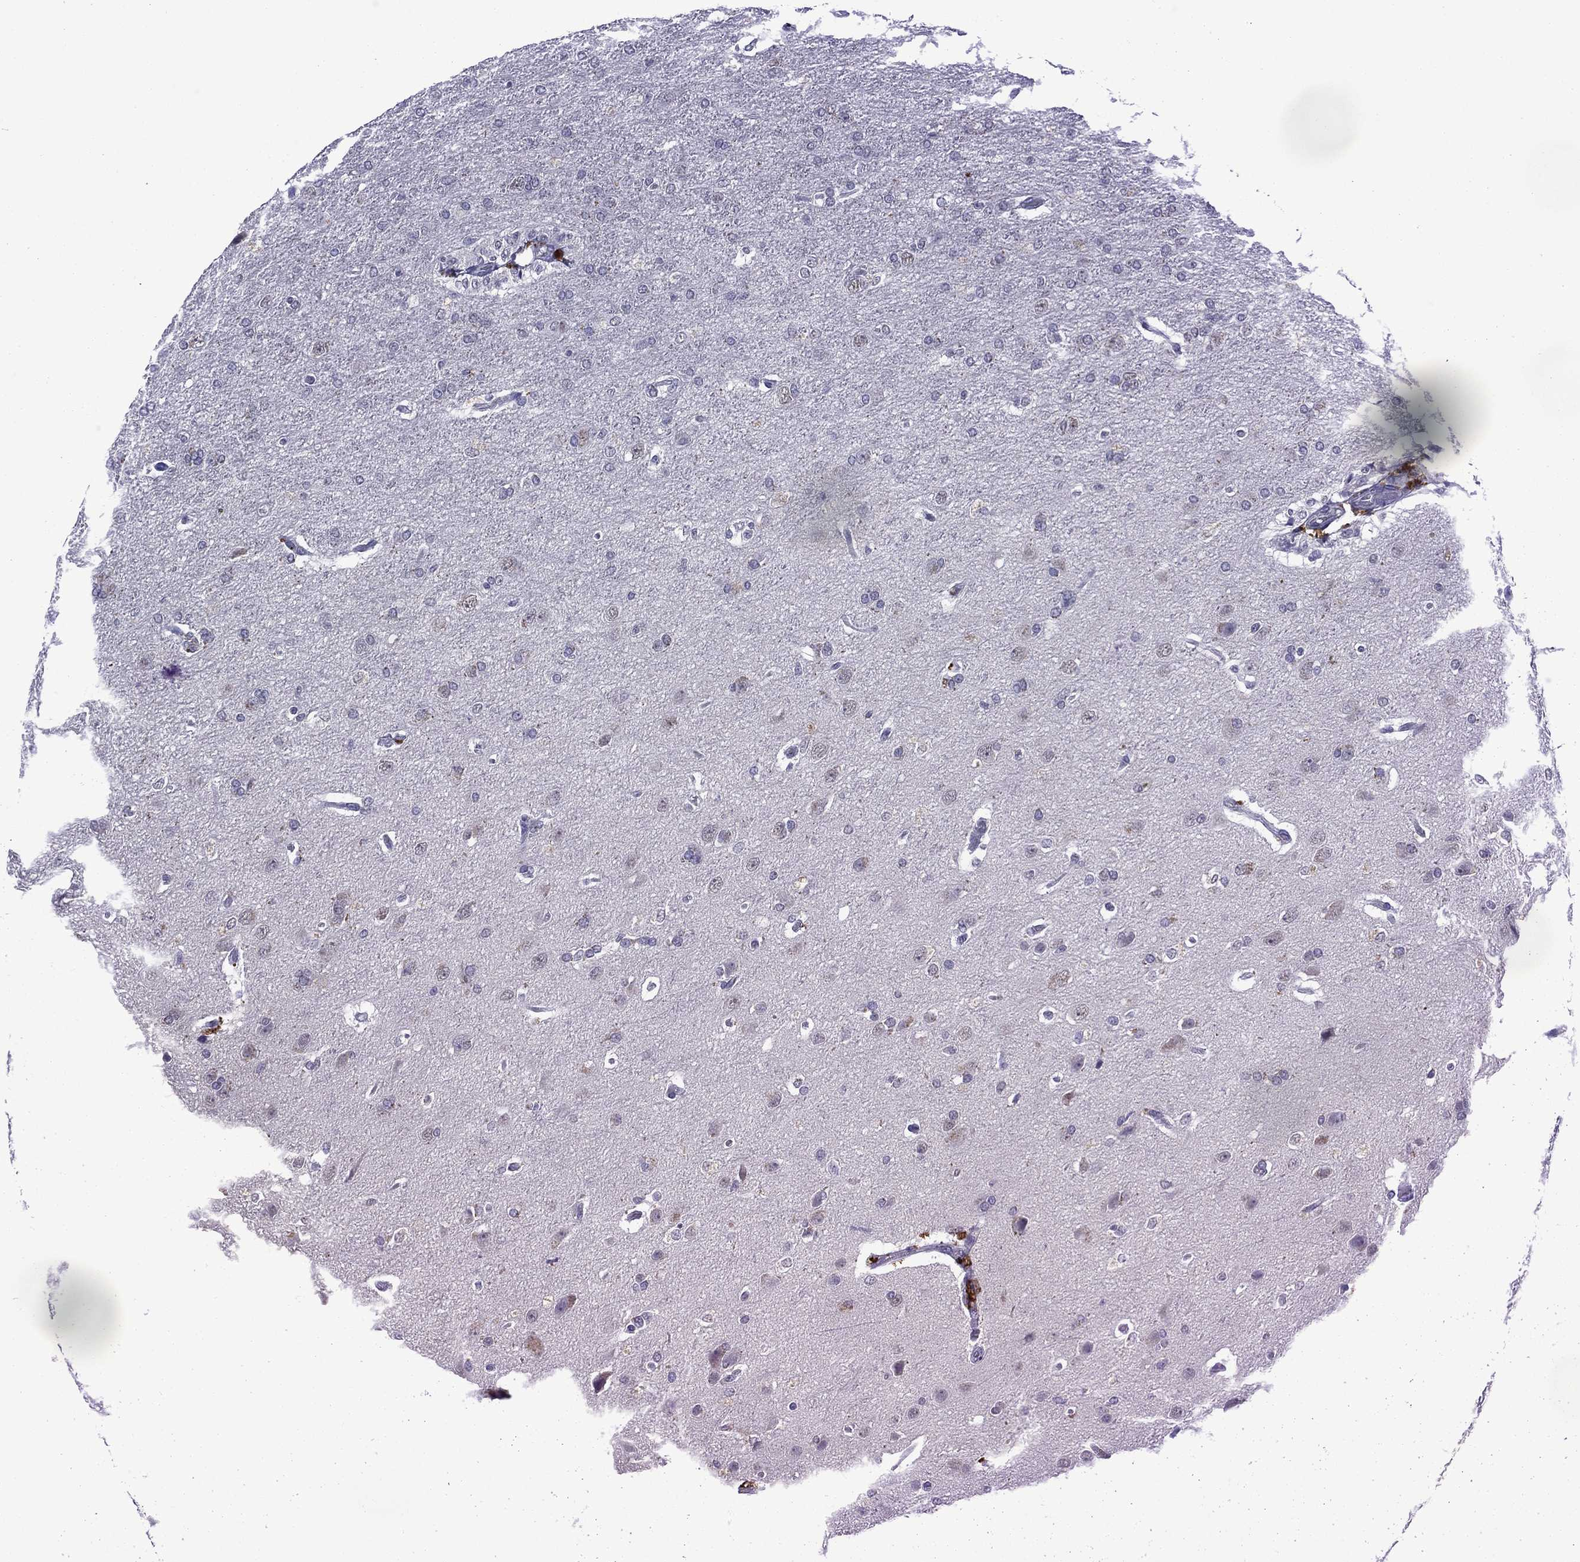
{"staining": {"intensity": "negative", "quantity": "none", "location": "none"}, "tissue": "glioma", "cell_type": "Tumor cells", "image_type": "cancer", "snomed": [{"axis": "morphology", "description": "Glioma, malignant, High grade"}, {"axis": "topography", "description": "Brain"}], "caption": "Protein analysis of malignant glioma (high-grade) shows no significant positivity in tumor cells. (DAB (3,3'-diaminobenzidine) immunohistochemistry with hematoxylin counter stain).", "gene": "ASB10", "patient": {"sex": "male", "age": 68}}